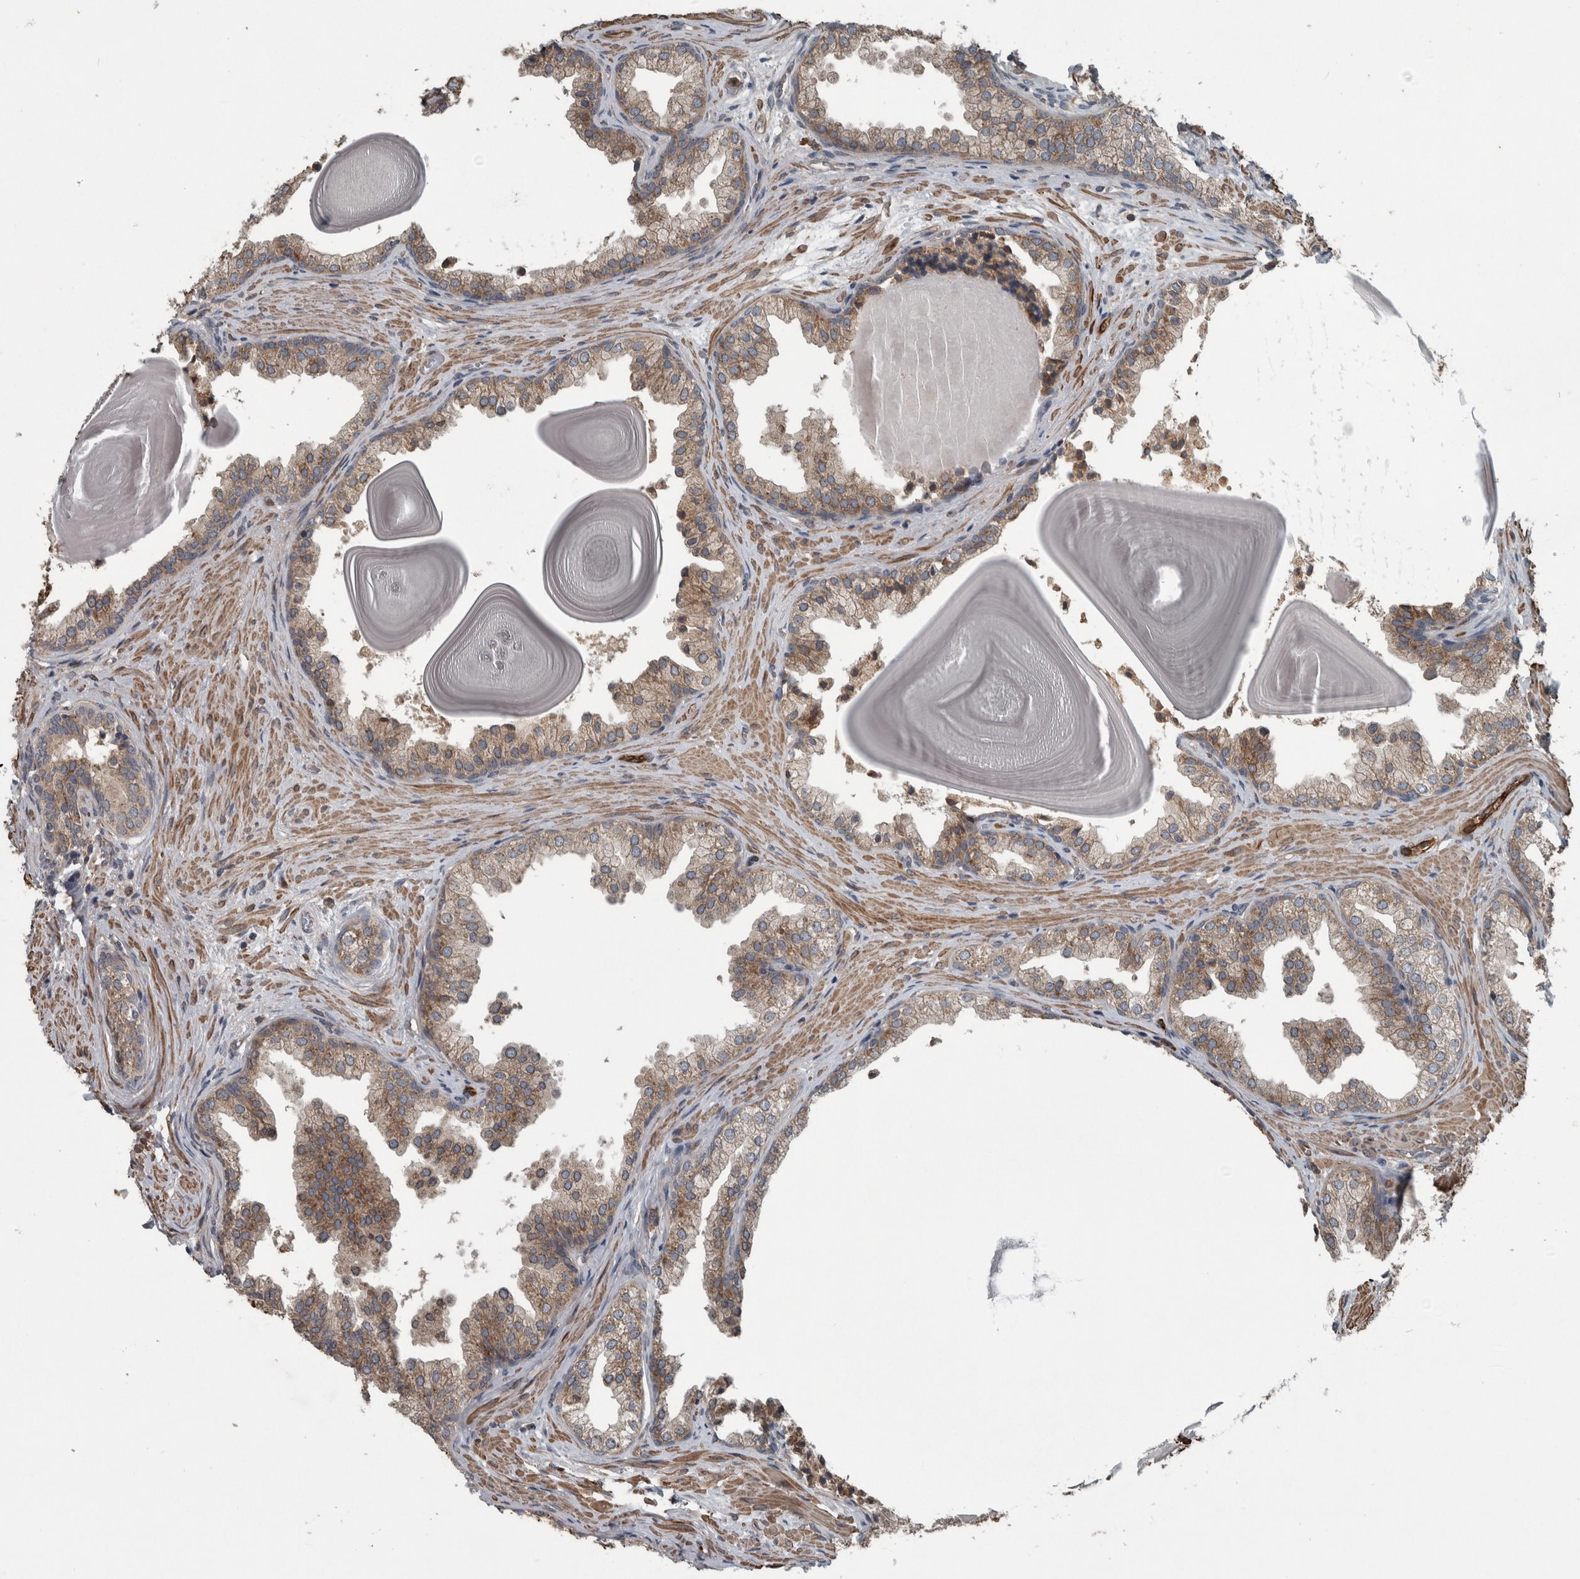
{"staining": {"intensity": "weak", "quantity": ">75%", "location": "cytoplasmic/membranous"}, "tissue": "prostate", "cell_type": "Glandular cells", "image_type": "normal", "snomed": [{"axis": "morphology", "description": "Normal tissue, NOS"}, {"axis": "topography", "description": "Prostate"}], "caption": "The image reveals staining of unremarkable prostate, revealing weak cytoplasmic/membranous protein staining (brown color) within glandular cells. The protein of interest is stained brown, and the nuclei are stained in blue (DAB (3,3'-diaminobenzidine) IHC with brightfield microscopy, high magnification).", "gene": "EXOC8", "patient": {"sex": "male", "age": 48}}